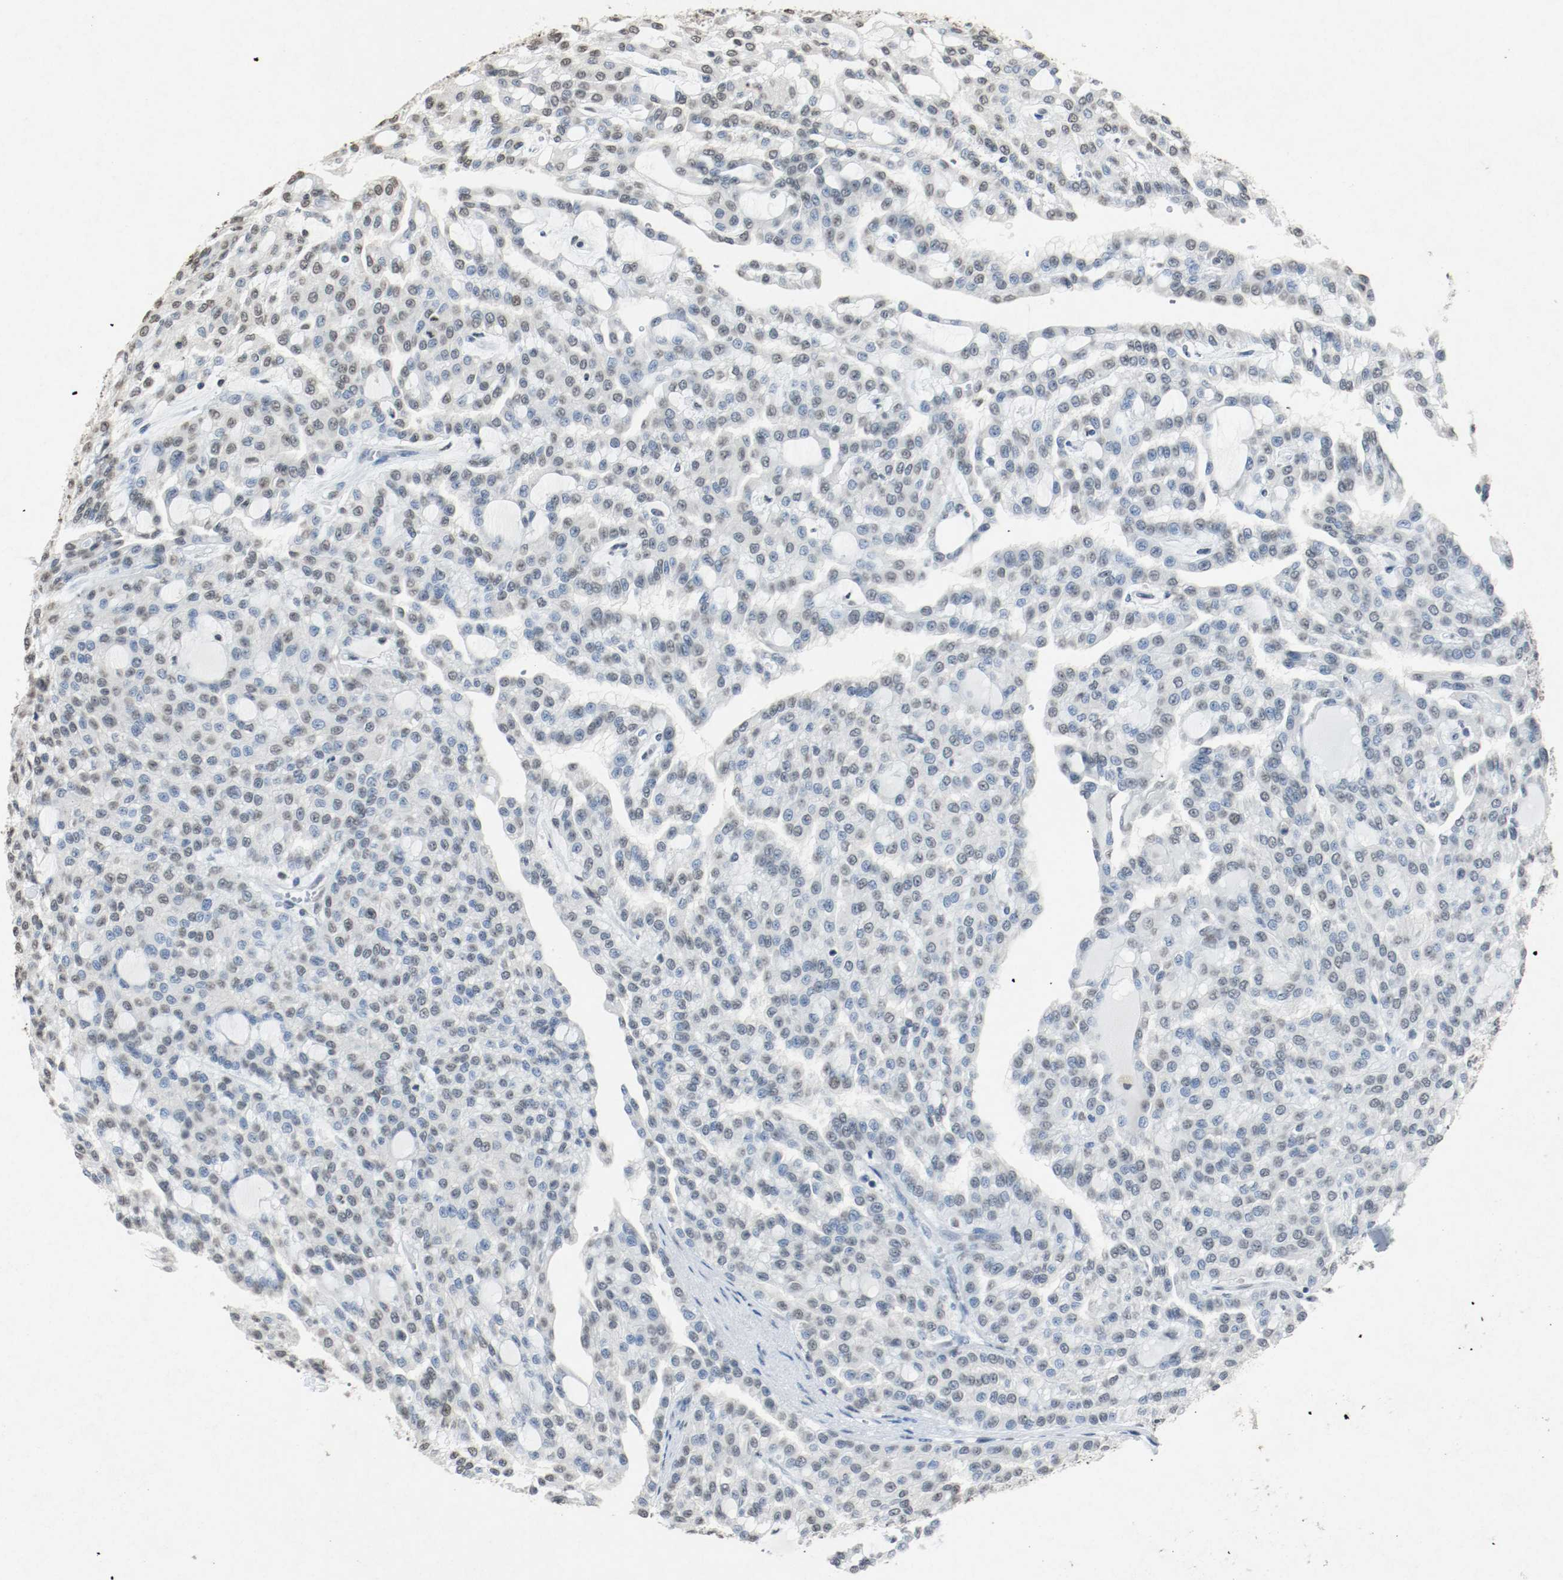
{"staining": {"intensity": "weak", "quantity": ">75%", "location": "nuclear"}, "tissue": "renal cancer", "cell_type": "Tumor cells", "image_type": "cancer", "snomed": [{"axis": "morphology", "description": "Adenocarcinoma, NOS"}, {"axis": "topography", "description": "Kidney"}], "caption": "An immunohistochemistry micrograph of tumor tissue is shown. Protein staining in brown shows weak nuclear positivity in renal cancer (adenocarcinoma) within tumor cells. The protein is stained brown, and the nuclei are stained in blue (DAB IHC with brightfield microscopy, high magnification).", "gene": "DNMT1", "patient": {"sex": "male", "age": 63}}